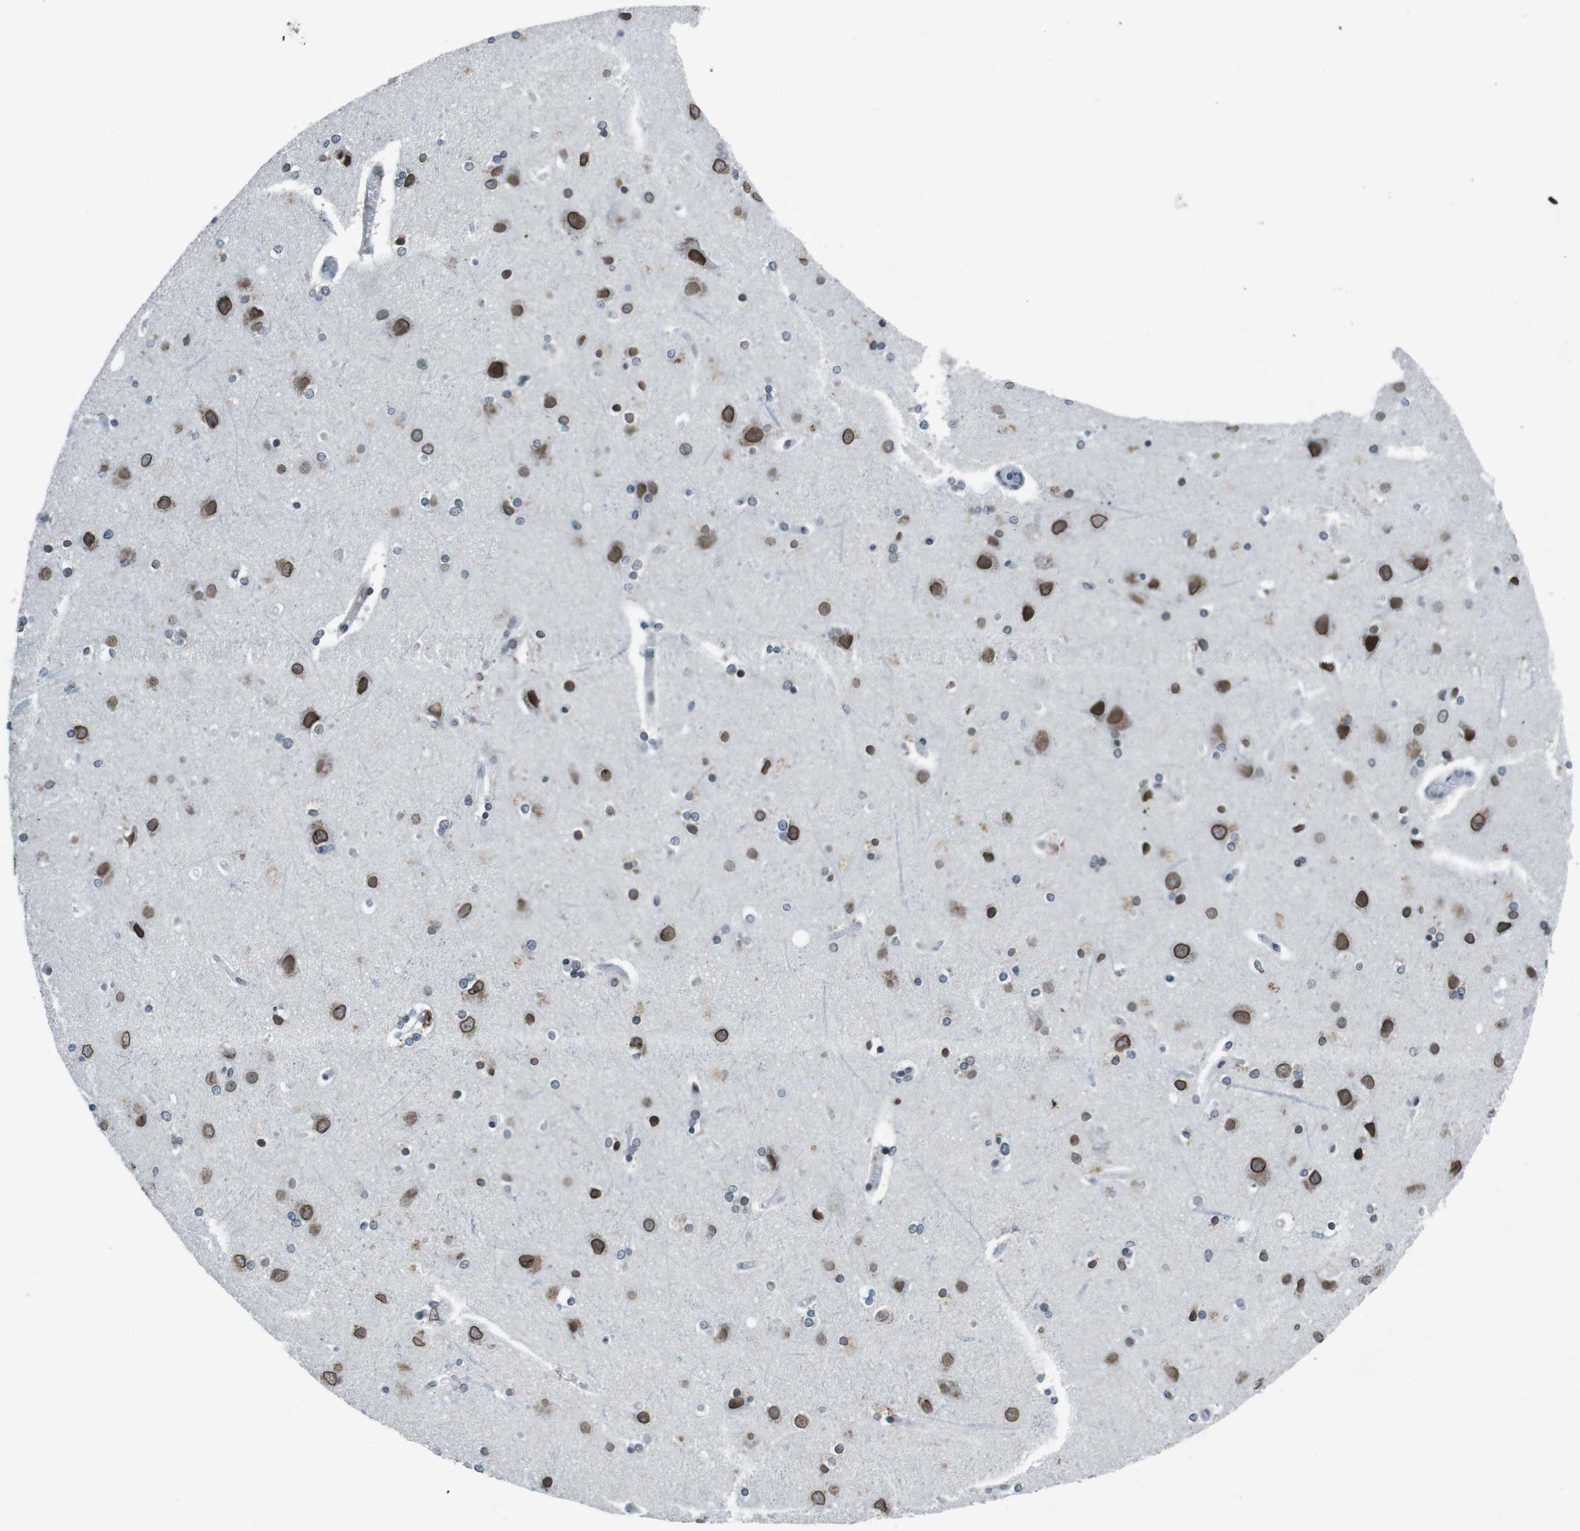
{"staining": {"intensity": "strong", "quantity": "<25%", "location": "cytoplasmic/membranous"}, "tissue": "cerebral cortex", "cell_type": "Endothelial cells", "image_type": "normal", "snomed": [{"axis": "morphology", "description": "Normal tissue, NOS"}, {"axis": "topography", "description": "Cerebral cortex"}], "caption": "Brown immunohistochemical staining in unremarkable cerebral cortex exhibits strong cytoplasmic/membranous staining in about <25% of endothelial cells. The protein is shown in brown color, while the nuclei are stained blue.", "gene": "MAD1L1", "patient": {"sex": "female", "age": 54}}